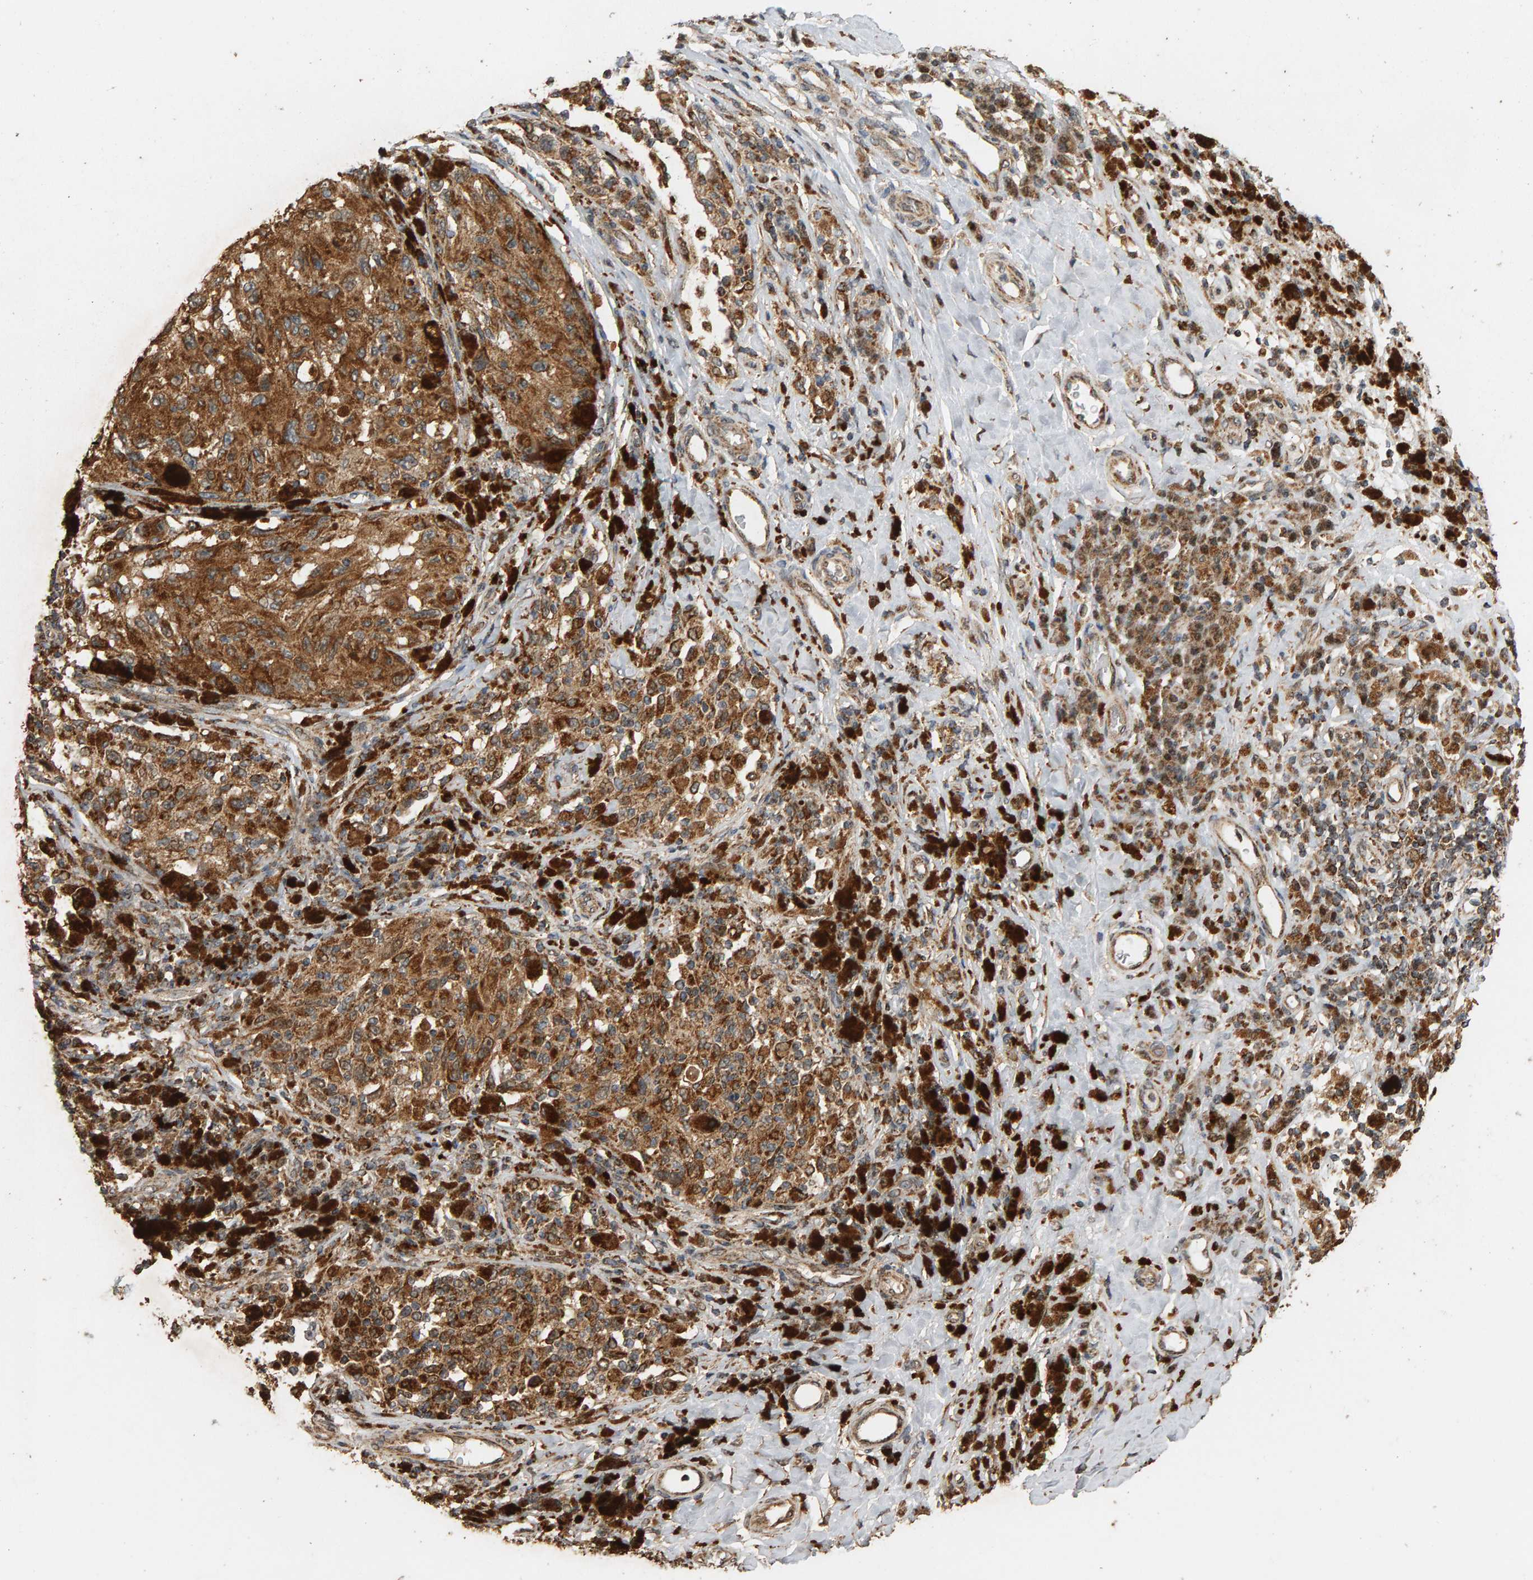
{"staining": {"intensity": "moderate", "quantity": ">75%", "location": "cytoplasmic/membranous"}, "tissue": "melanoma", "cell_type": "Tumor cells", "image_type": "cancer", "snomed": [{"axis": "morphology", "description": "Malignant melanoma, NOS"}, {"axis": "topography", "description": "Skin"}], "caption": "Immunohistochemical staining of melanoma displays medium levels of moderate cytoplasmic/membranous positivity in about >75% of tumor cells. (DAB IHC, brown staining for protein, blue staining for nuclei).", "gene": "GSTK1", "patient": {"sex": "female", "age": 73}}